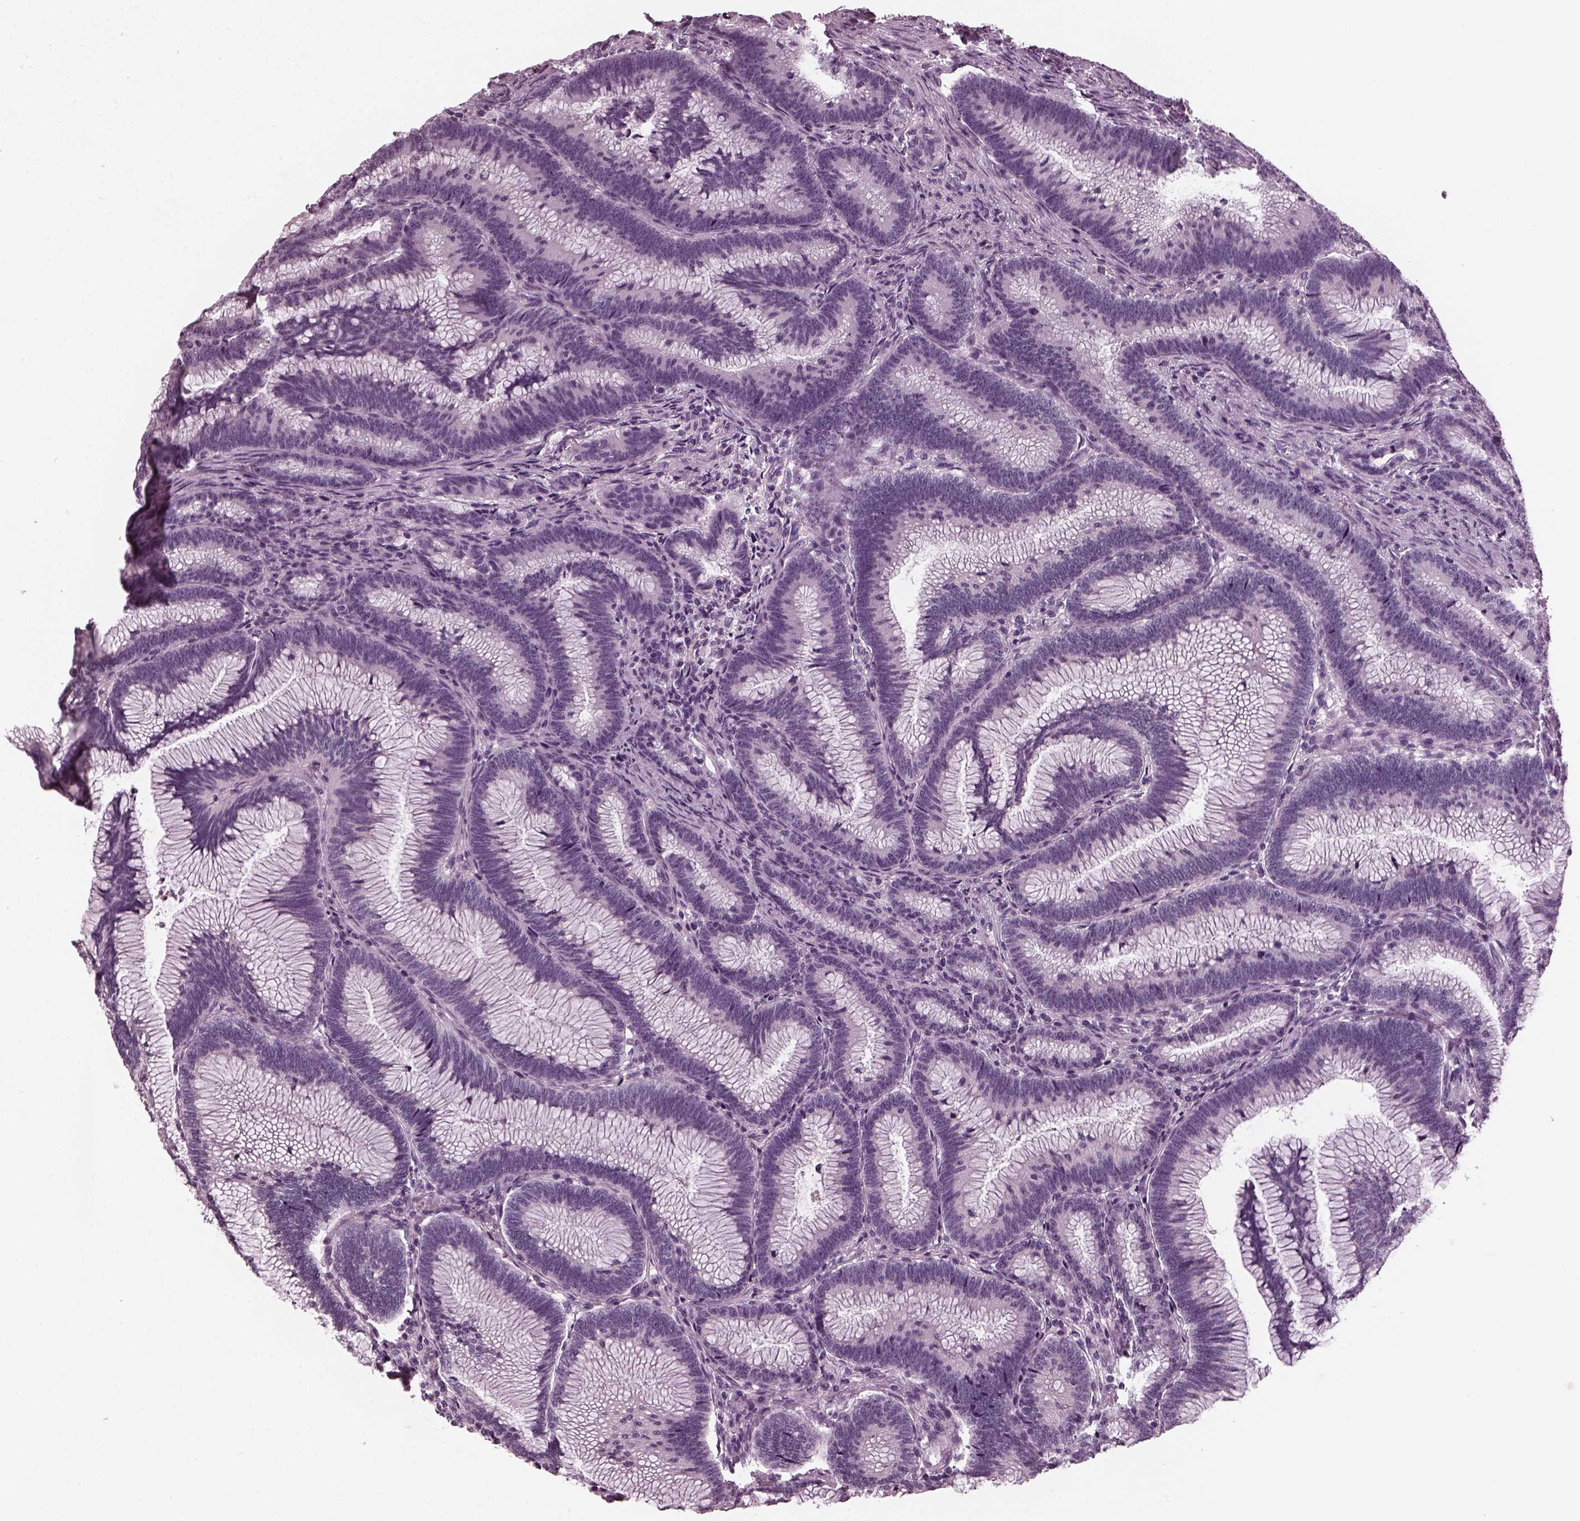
{"staining": {"intensity": "negative", "quantity": "none", "location": "none"}, "tissue": "colorectal cancer", "cell_type": "Tumor cells", "image_type": "cancer", "snomed": [{"axis": "morphology", "description": "Adenocarcinoma, NOS"}, {"axis": "topography", "description": "Colon"}], "caption": "Adenocarcinoma (colorectal) was stained to show a protein in brown. There is no significant staining in tumor cells. Nuclei are stained in blue.", "gene": "RCVRN", "patient": {"sex": "female", "age": 78}}